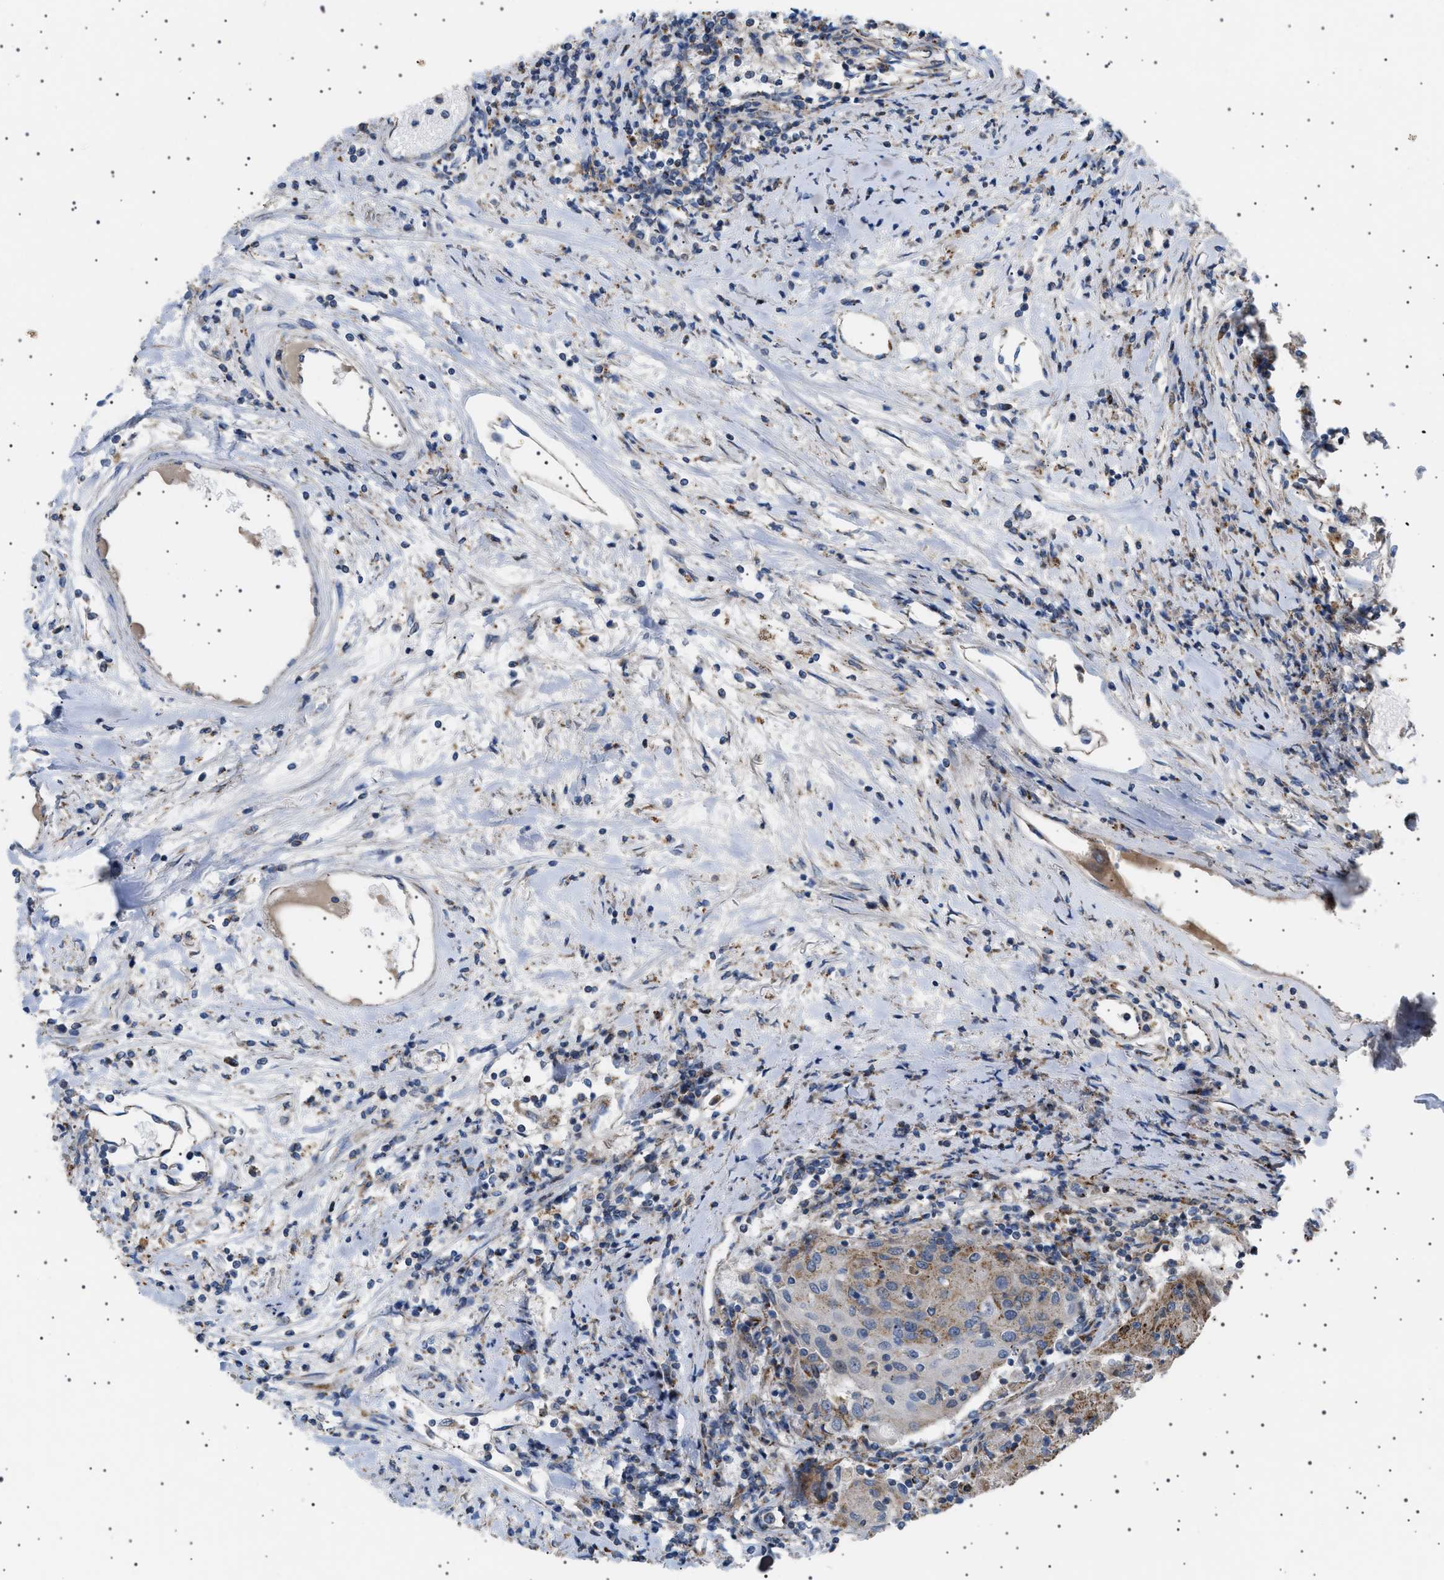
{"staining": {"intensity": "moderate", "quantity": "25%-75%", "location": "cytoplasmic/membranous"}, "tissue": "urothelial cancer", "cell_type": "Tumor cells", "image_type": "cancer", "snomed": [{"axis": "morphology", "description": "Urothelial carcinoma, High grade"}, {"axis": "topography", "description": "Urinary bladder"}], "caption": "Approximately 25%-75% of tumor cells in human urothelial cancer exhibit moderate cytoplasmic/membranous protein positivity as visualized by brown immunohistochemical staining.", "gene": "UBXN8", "patient": {"sex": "female", "age": 85}}